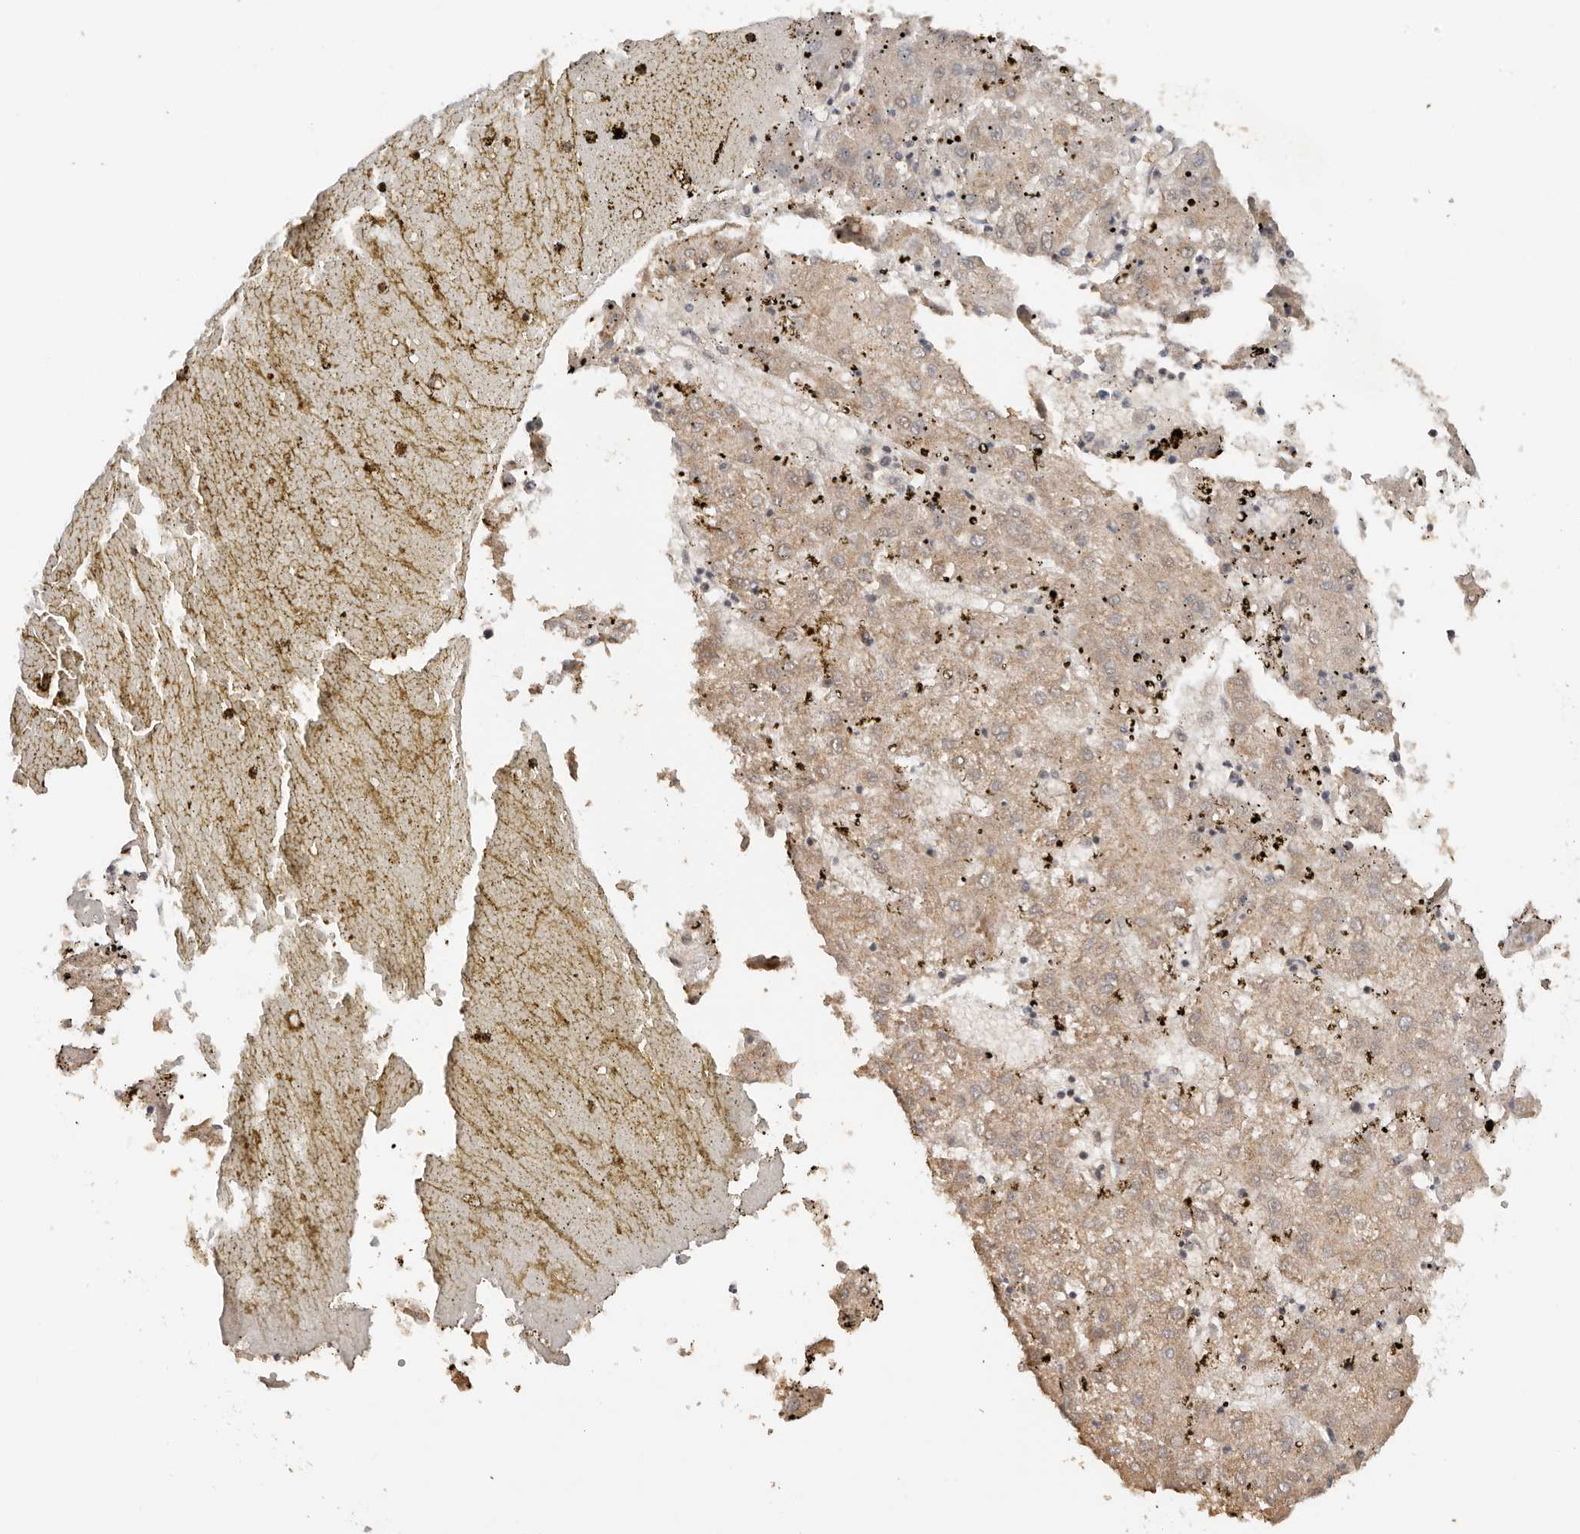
{"staining": {"intensity": "weak", "quantity": ">75%", "location": "cytoplasmic/membranous"}, "tissue": "liver cancer", "cell_type": "Tumor cells", "image_type": "cancer", "snomed": [{"axis": "morphology", "description": "Carcinoma, Hepatocellular, NOS"}, {"axis": "topography", "description": "Liver"}], "caption": "The image displays staining of liver cancer, revealing weak cytoplasmic/membranous protein positivity (brown color) within tumor cells. The staining was performed using DAB (3,3'-diaminobenzidine), with brown indicating positive protein expression. Nuclei are stained blue with hematoxylin.", "gene": "SEC14L1", "patient": {"sex": "male", "age": 72}}